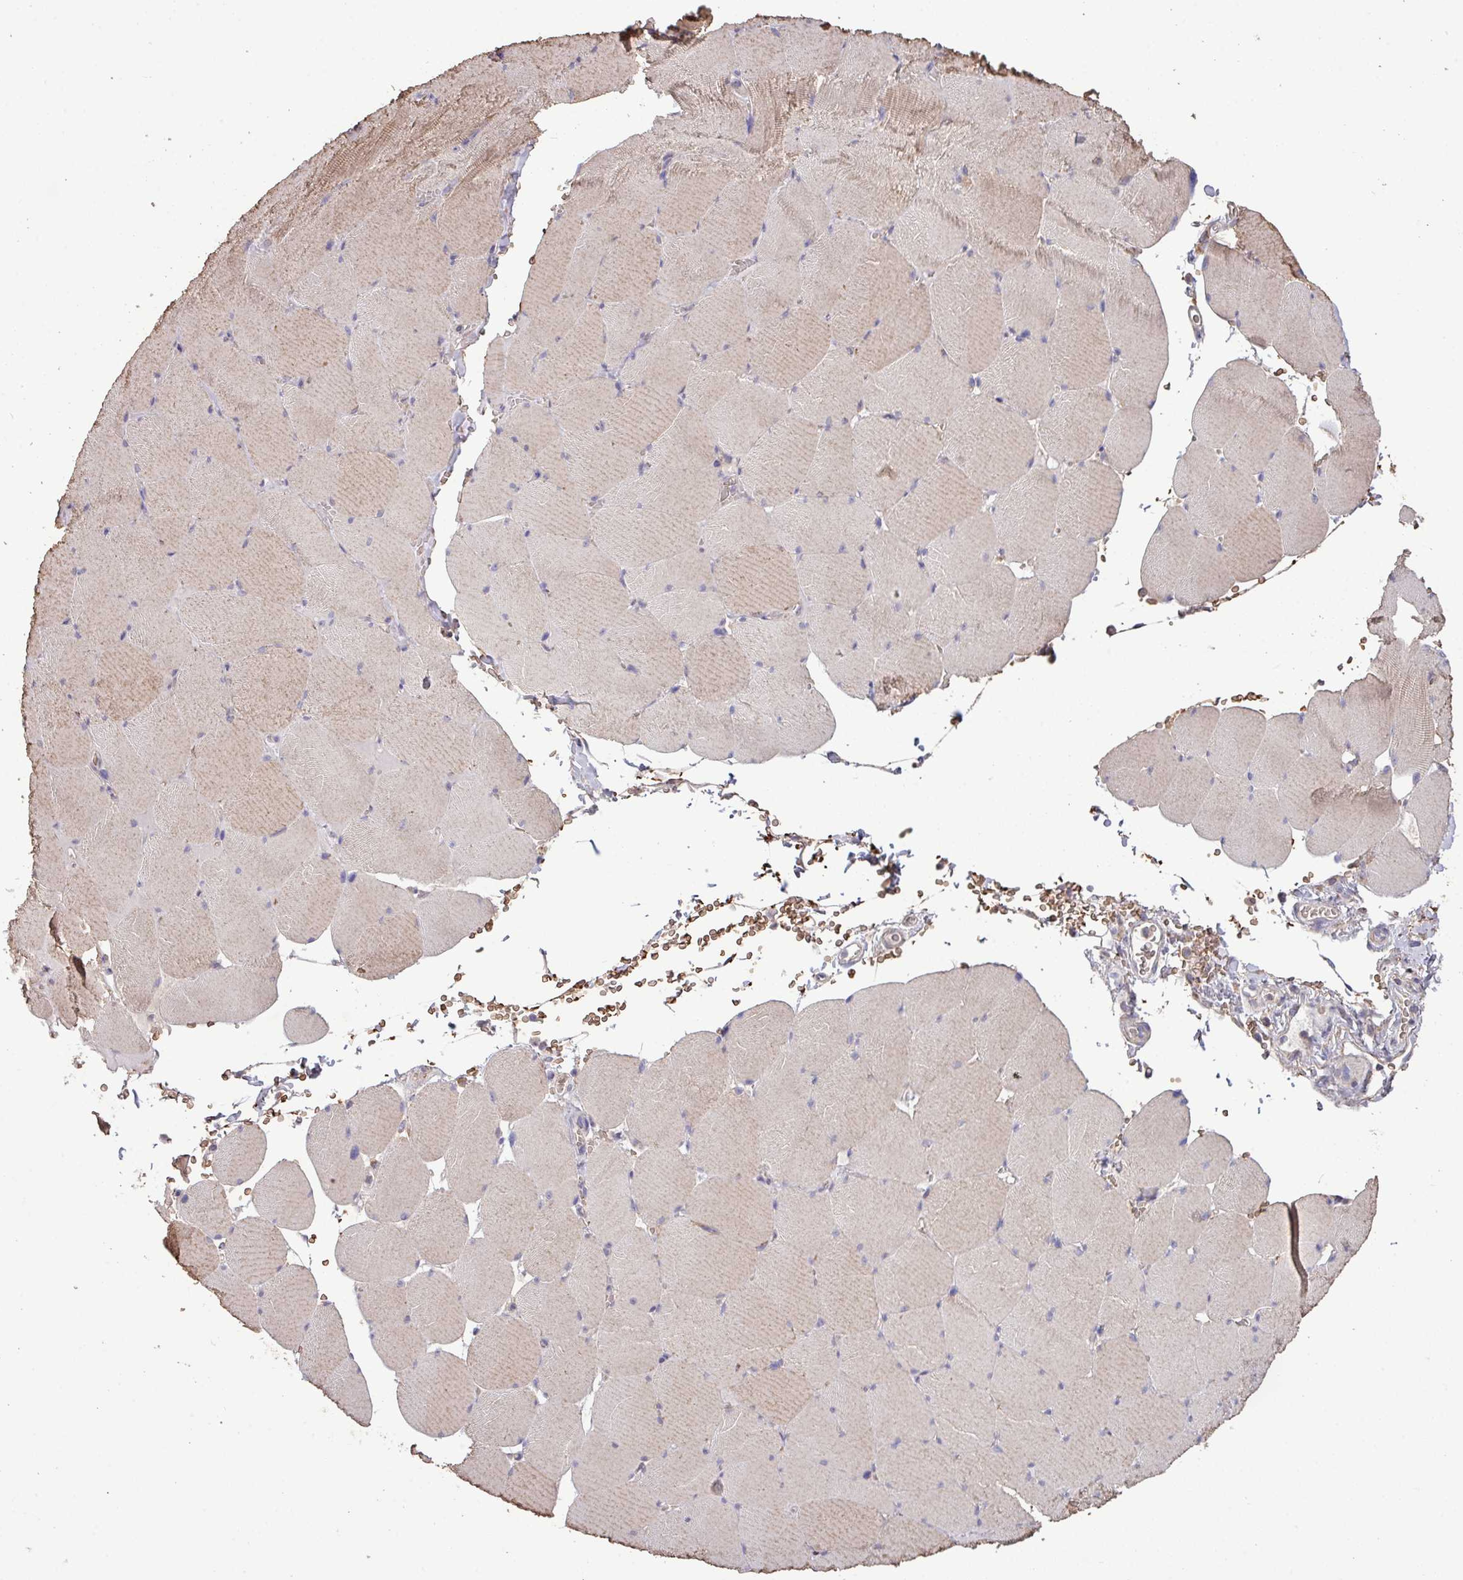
{"staining": {"intensity": "weak", "quantity": "25%-75%", "location": "cytoplasmic/membranous"}, "tissue": "skeletal muscle", "cell_type": "Myocytes", "image_type": "normal", "snomed": [{"axis": "morphology", "description": "Normal tissue, NOS"}, {"axis": "topography", "description": "Skeletal muscle"}, {"axis": "topography", "description": "Head-Neck"}], "caption": "Immunohistochemistry (DAB (3,3'-diaminobenzidine)) staining of unremarkable human skeletal muscle demonstrates weak cytoplasmic/membranous protein positivity in approximately 25%-75% of myocytes. (DAB IHC, brown staining for protein, blue staining for nuclei).", "gene": "CAMK2A", "patient": {"sex": "male", "age": 66}}